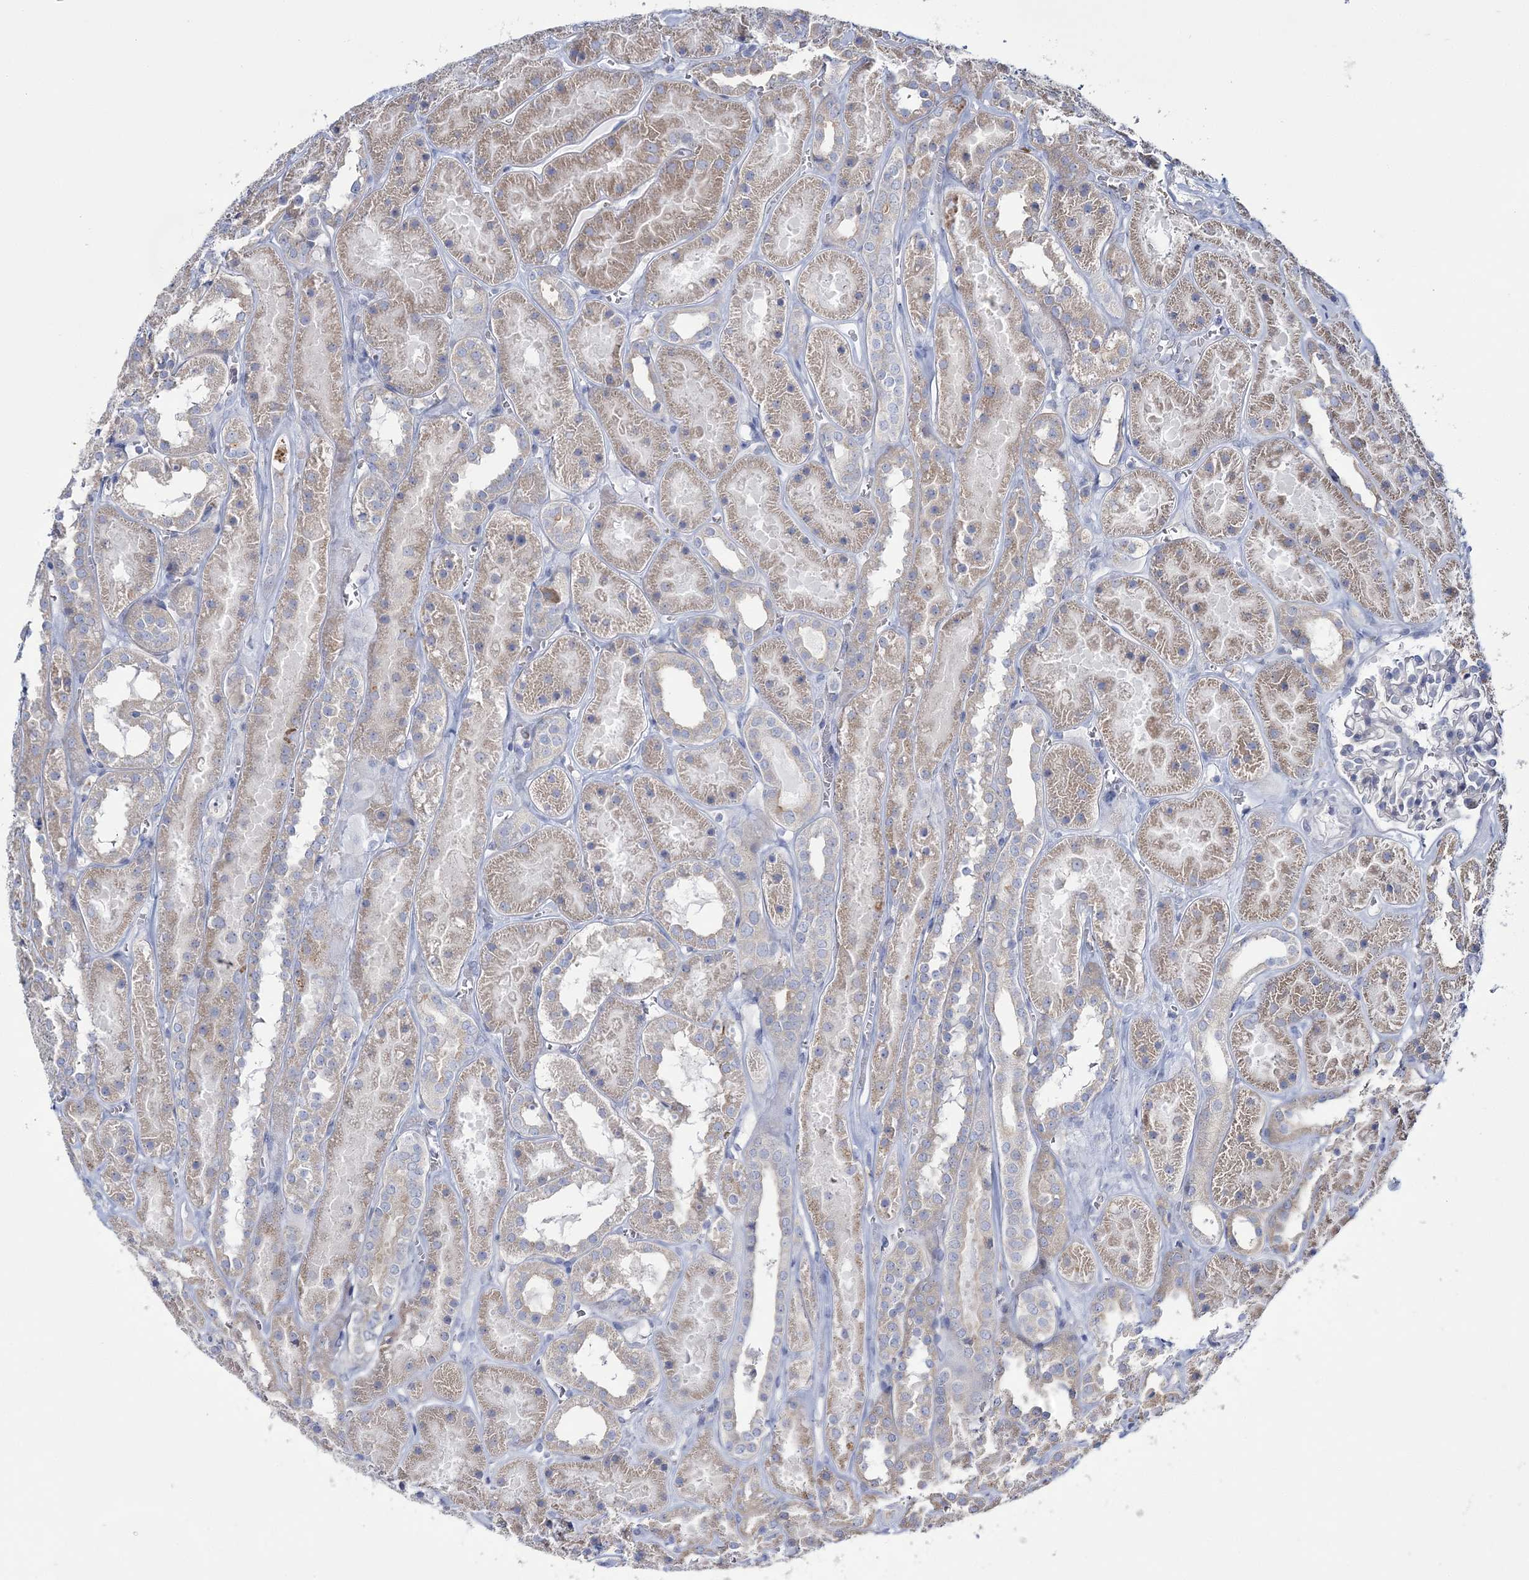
{"staining": {"intensity": "negative", "quantity": "none", "location": "none"}, "tissue": "kidney", "cell_type": "Cells in glomeruli", "image_type": "normal", "snomed": [{"axis": "morphology", "description": "Normal tissue, NOS"}, {"axis": "topography", "description": "Kidney"}], "caption": "Immunohistochemistry histopathology image of normal kidney: human kidney stained with DAB shows no significant protein staining in cells in glomeruli.", "gene": "ATP11B", "patient": {"sex": "female", "age": 41}}